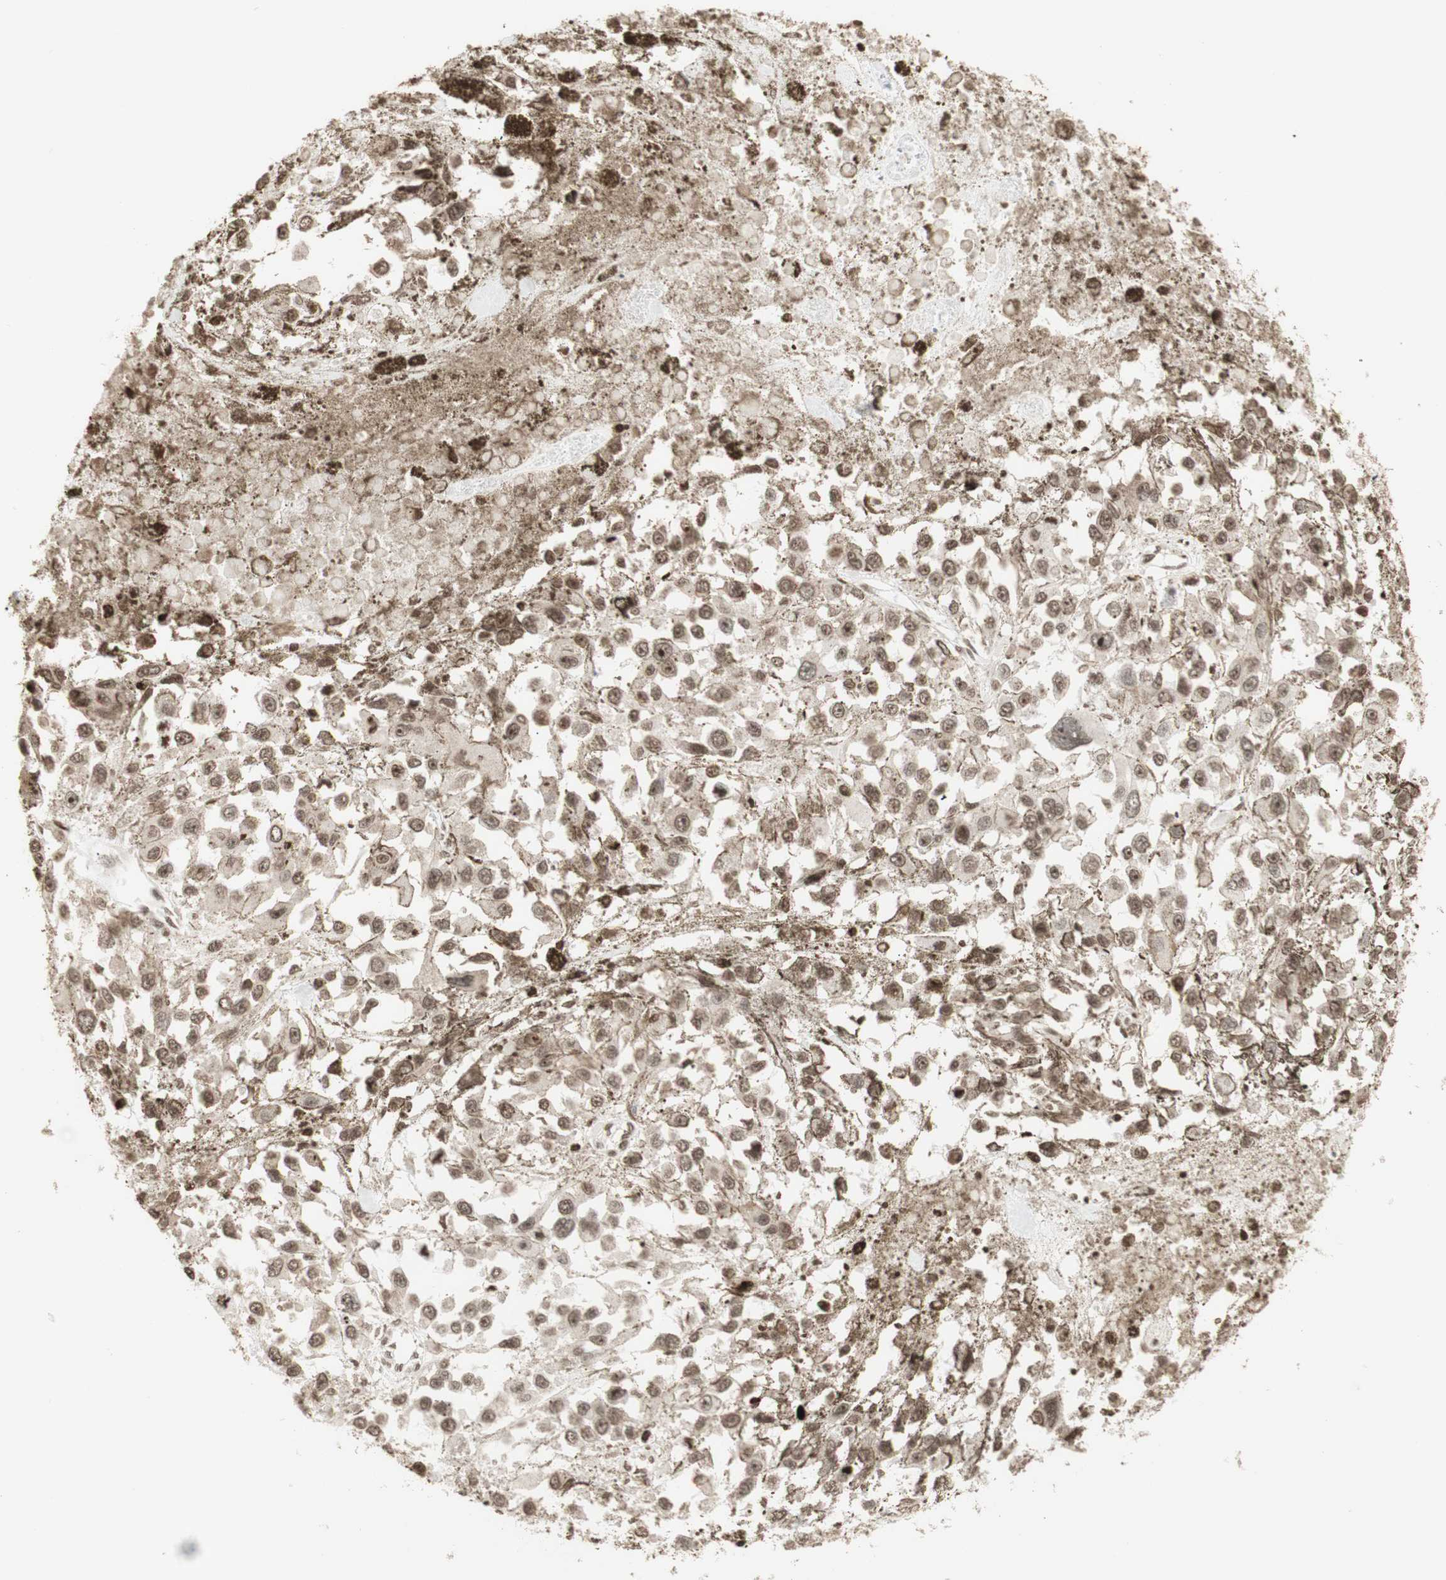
{"staining": {"intensity": "moderate", "quantity": ">75%", "location": "cytoplasmic/membranous,nuclear"}, "tissue": "melanoma", "cell_type": "Tumor cells", "image_type": "cancer", "snomed": [{"axis": "morphology", "description": "Malignant melanoma, Metastatic site"}, {"axis": "topography", "description": "Lymph node"}], "caption": "Tumor cells reveal medium levels of moderate cytoplasmic/membranous and nuclear staining in approximately >75% of cells in human malignant melanoma (metastatic site).", "gene": "NCAPD2", "patient": {"sex": "male", "age": 59}}